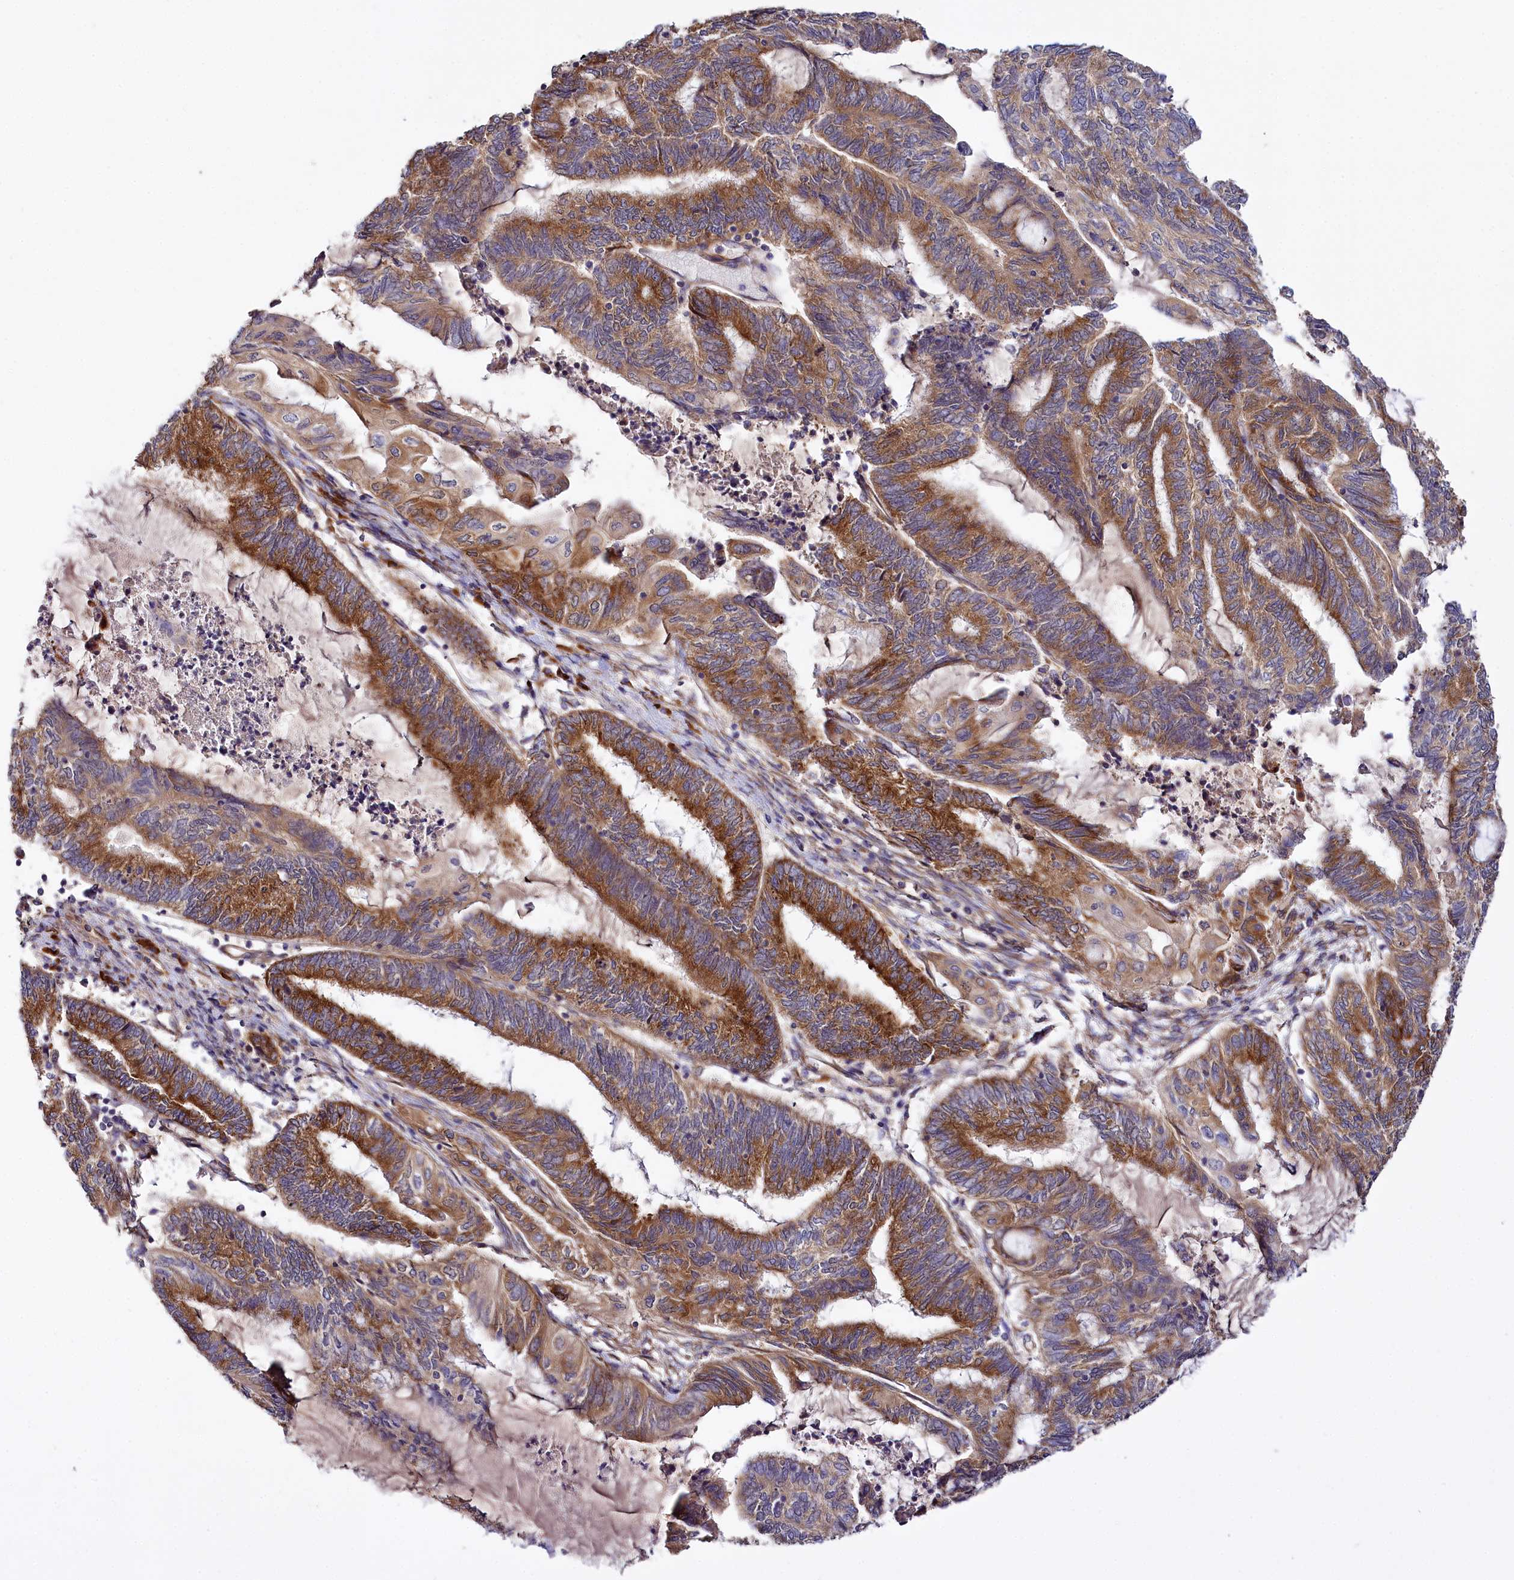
{"staining": {"intensity": "strong", "quantity": "25%-75%", "location": "cytoplasmic/membranous"}, "tissue": "endometrial cancer", "cell_type": "Tumor cells", "image_type": "cancer", "snomed": [{"axis": "morphology", "description": "Adenocarcinoma, NOS"}, {"axis": "topography", "description": "Uterus"}, {"axis": "topography", "description": "Endometrium"}], "caption": "Immunohistochemistry (IHC) staining of endometrial cancer (adenocarcinoma), which exhibits high levels of strong cytoplasmic/membranous expression in about 25%-75% of tumor cells indicating strong cytoplasmic/membranous protein expression. The staining was performed using DAB (3,3'-diaminobenzidine) (brown) for protein detection and nuclei were counterstained in hematoxylin (blue).", "gene": "SPATS2", "patient": {"sex": "female", "age": 70}}